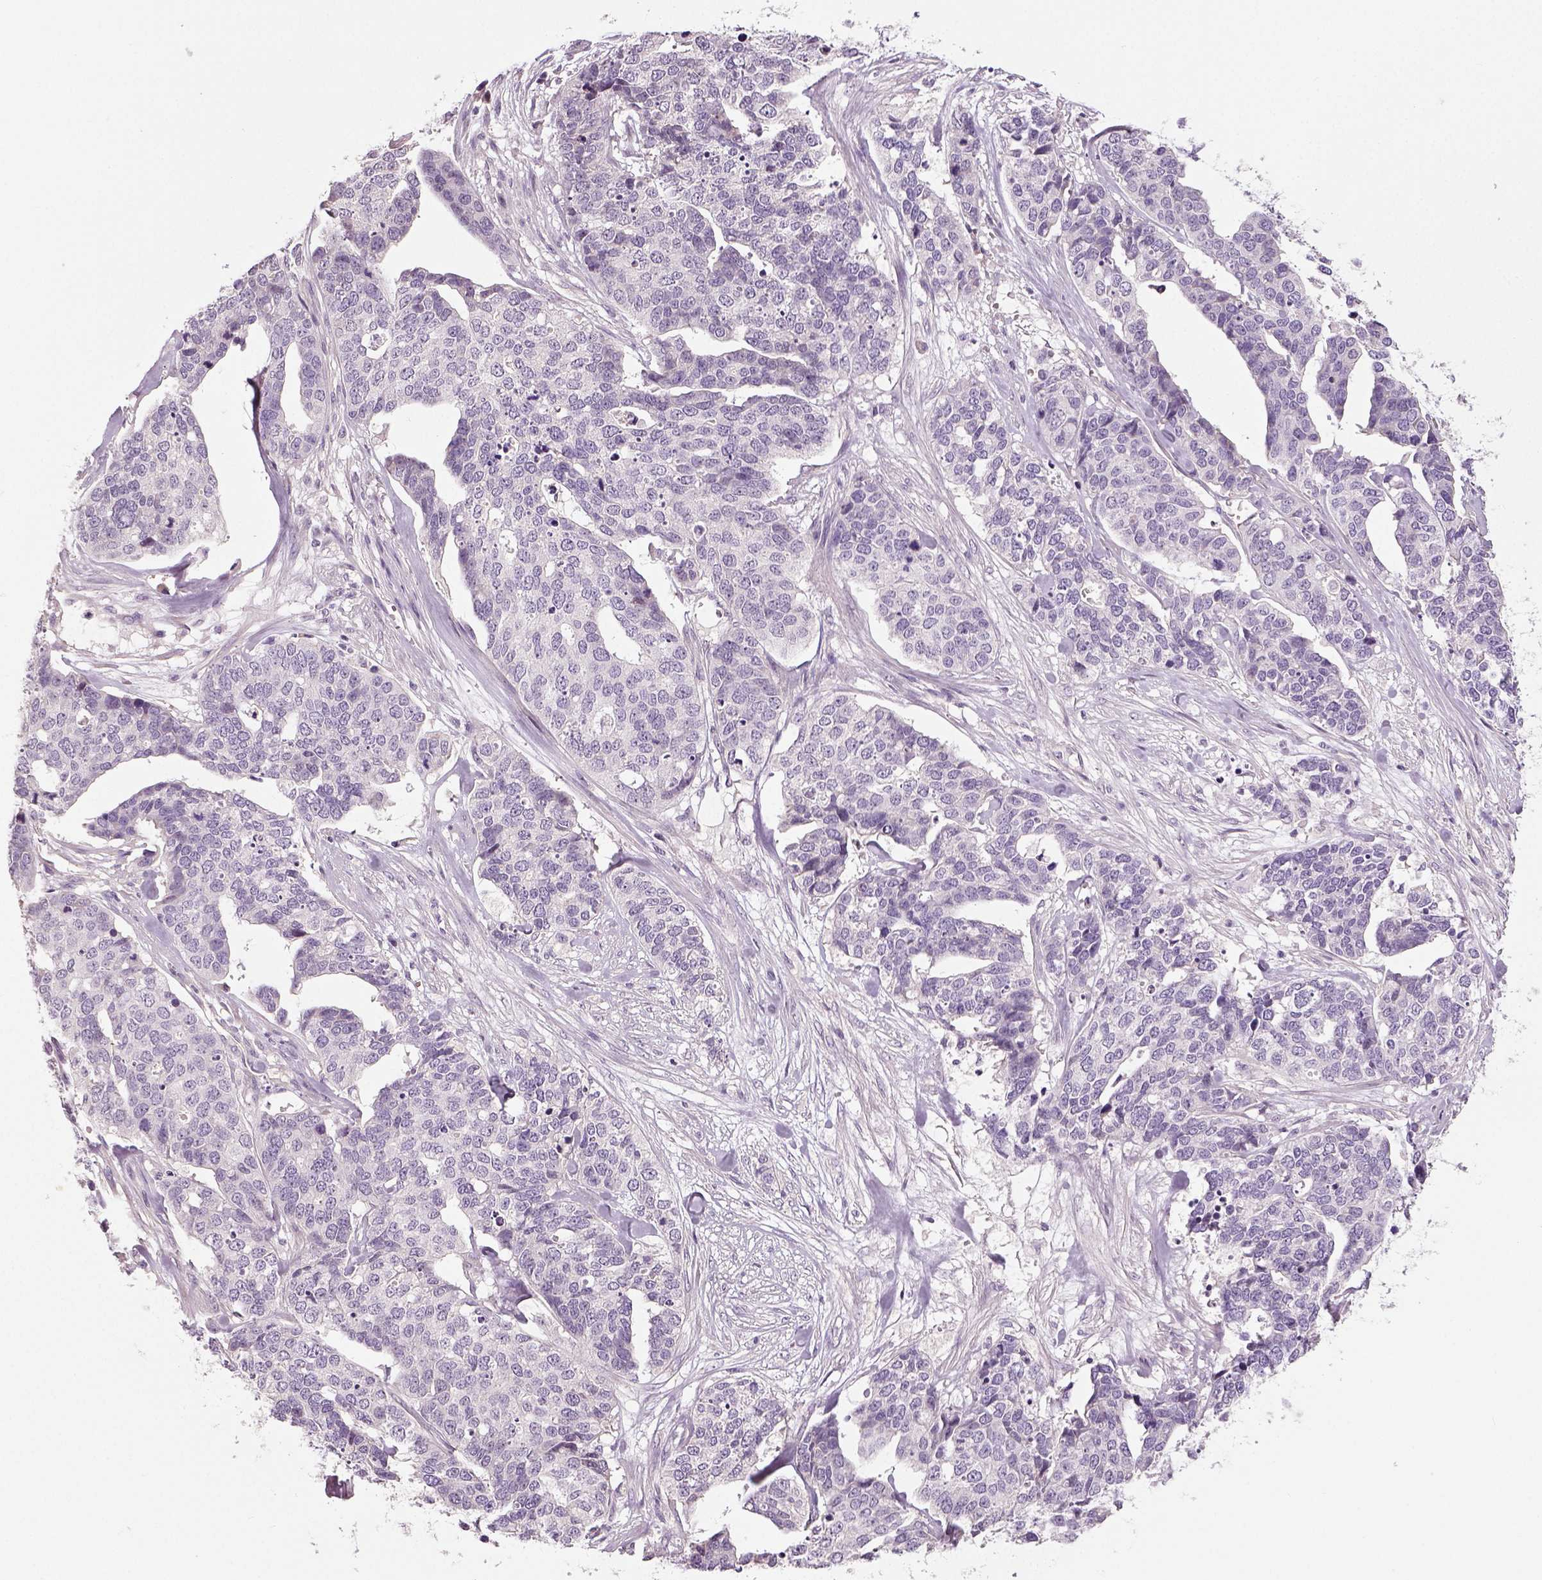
{"staining": {"intensity": "negative", "quantity": "none", "location": "none"}, "tissue": "ovarian cancer", "cell_type": "Tumor cells", "image_type": "cancer", "snomed": [{"axis": "morphology", "description": "Carcinoma, endometroid"}, {"axis": "topography", "description": "Ovary"}], "caption": "Endometroid carcinoma (ovarian) was stained to show a protein in brown. There is no significant expression in tumor cells.", "gene": "NECAB1", "patient": {"sex": "female", "age": 65}}